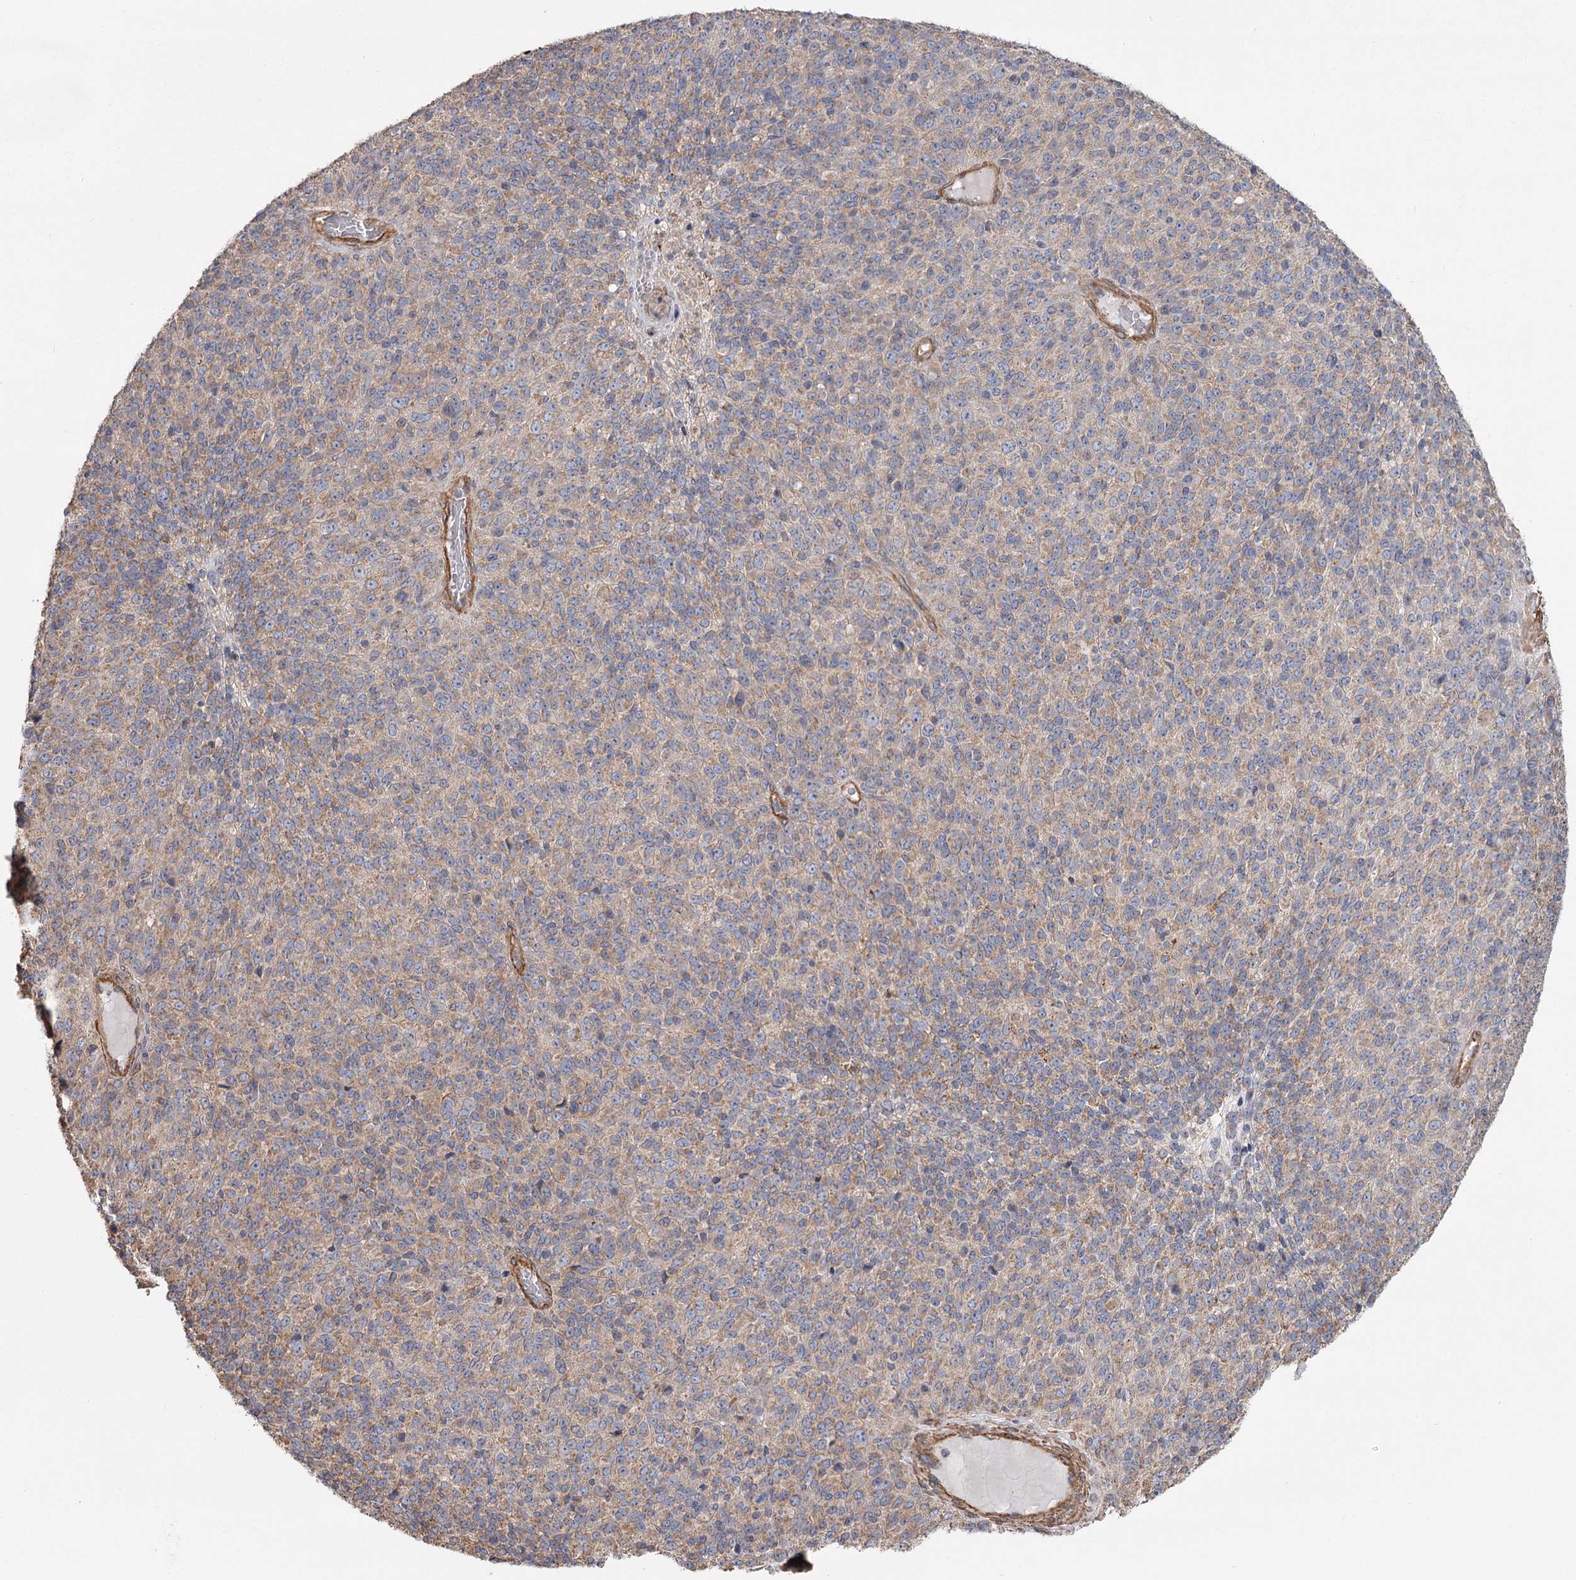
{"staining": {"intensity": "weak", "quantity": ">75%", "location": "cytoplasmic/membranous"}, "tissue": "melanoma", "cell_type": "Tumor cells", "image_type": "cancer", "snomed": [{"axis": "morphology", "description": "Malignant melanoma, Metastatic site"}, {"axis": "topography", "description": "Brain"}], "caption": "Protein analysis of melanoma tissue exhibits weak cytoplasmic/membranous positivity in about >75% of tumor cells.", "gene": "DHRS9", "patient": {"sex": "female", "age": 56}}